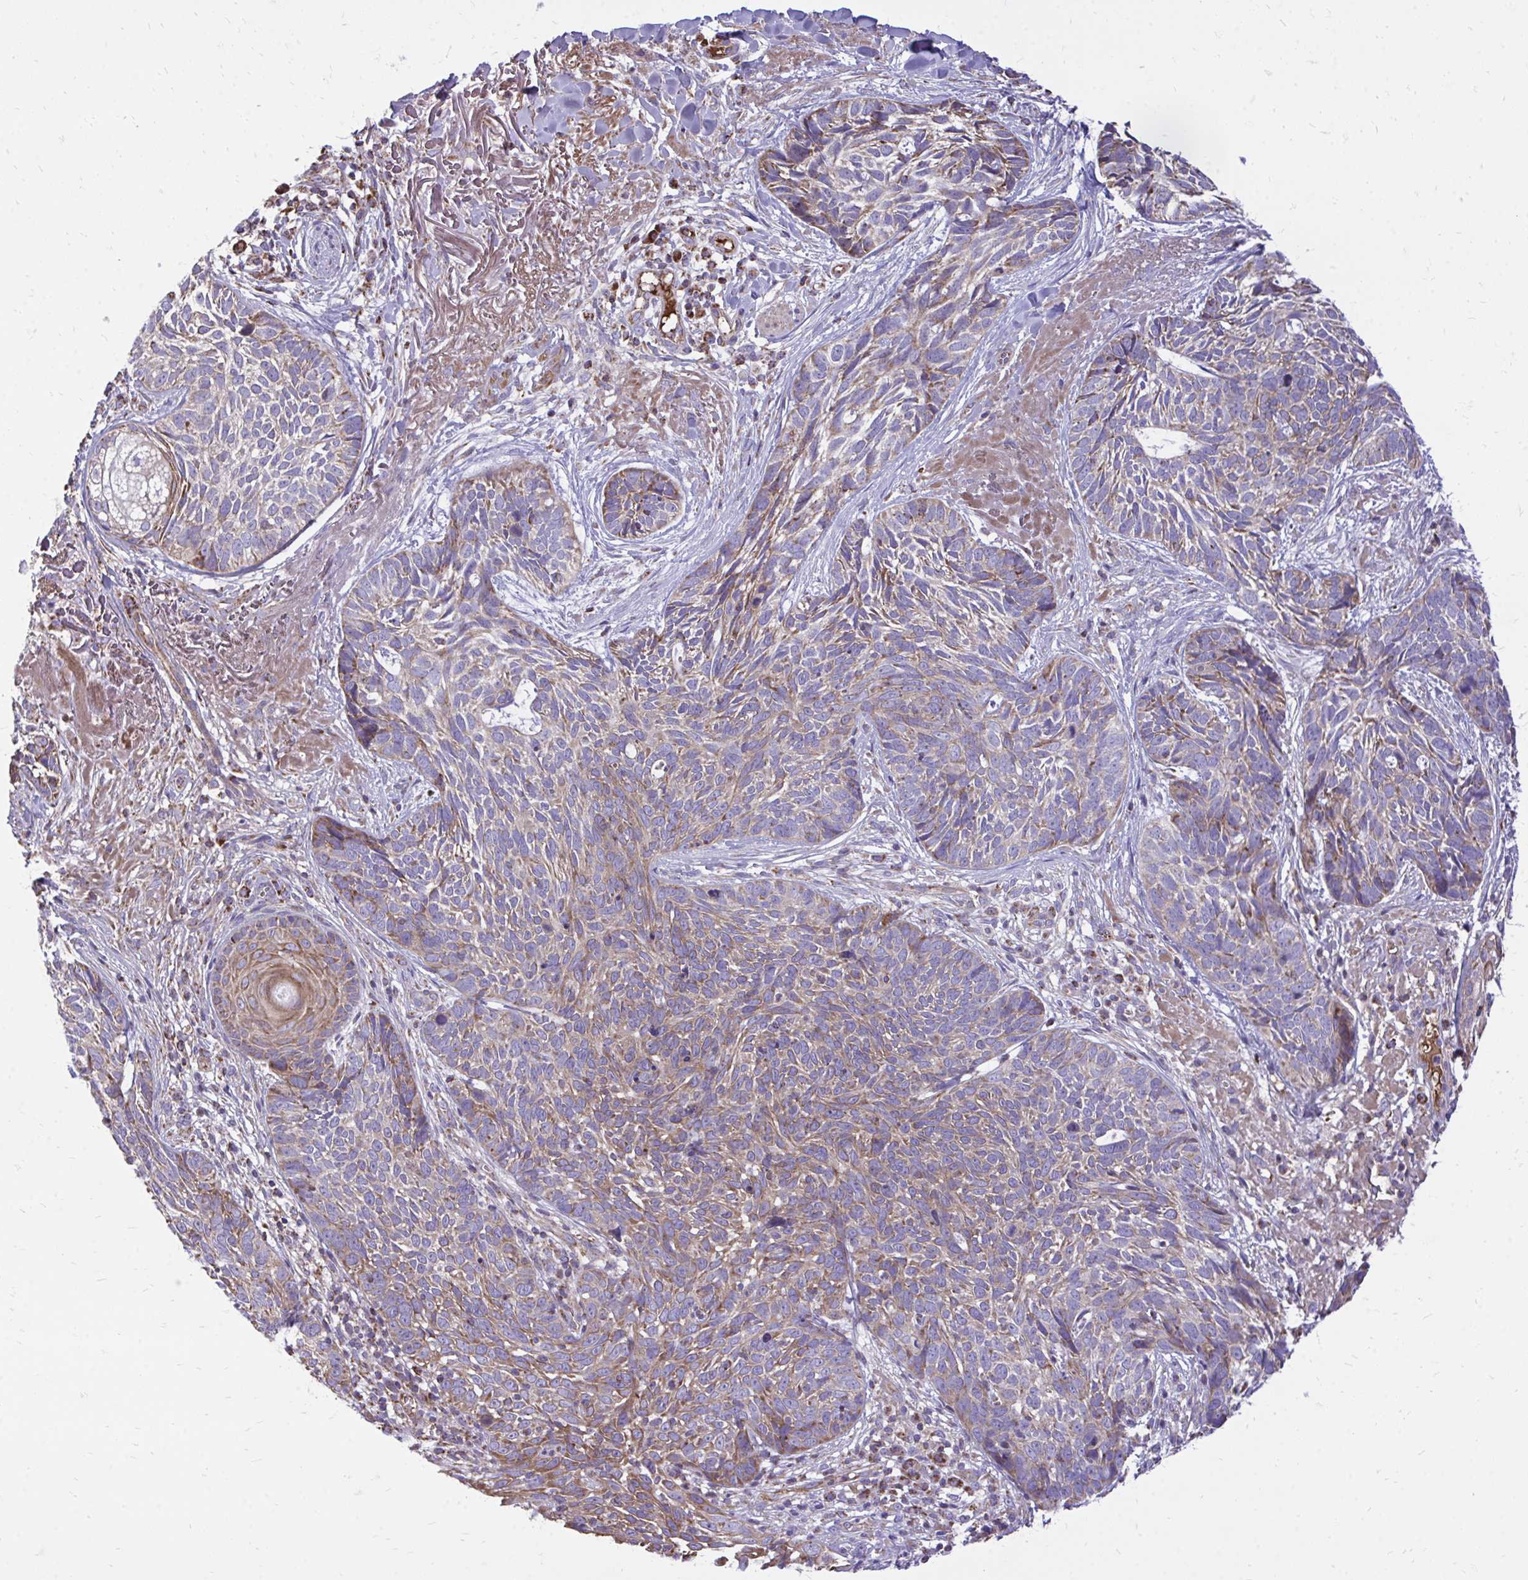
{"staining": {"intensity": "weak", "quantity": "25%-75%", "location": "cytoplasmic/membranous"}, "tissue": "skin cancer", "cell_type": "Tumor cells", "image_type": "cancer", "snomed": [{"axis": "morphology", "description": "Basal cell carcinoma"}, {"axis": "topography", "description": "Skin"}, {"axis": "topography", "description": "Skin of face"}], "caption": "Immunohistochemistry (DAB) staining of human skin cancer (basal cell carcinoma) exhibits weak cytoplasmic/membranous protein staining in approximately 25%-75% of tumor cells.", "gene": "ATP13A2", "patient": {"sex": "female", "age": 95}}